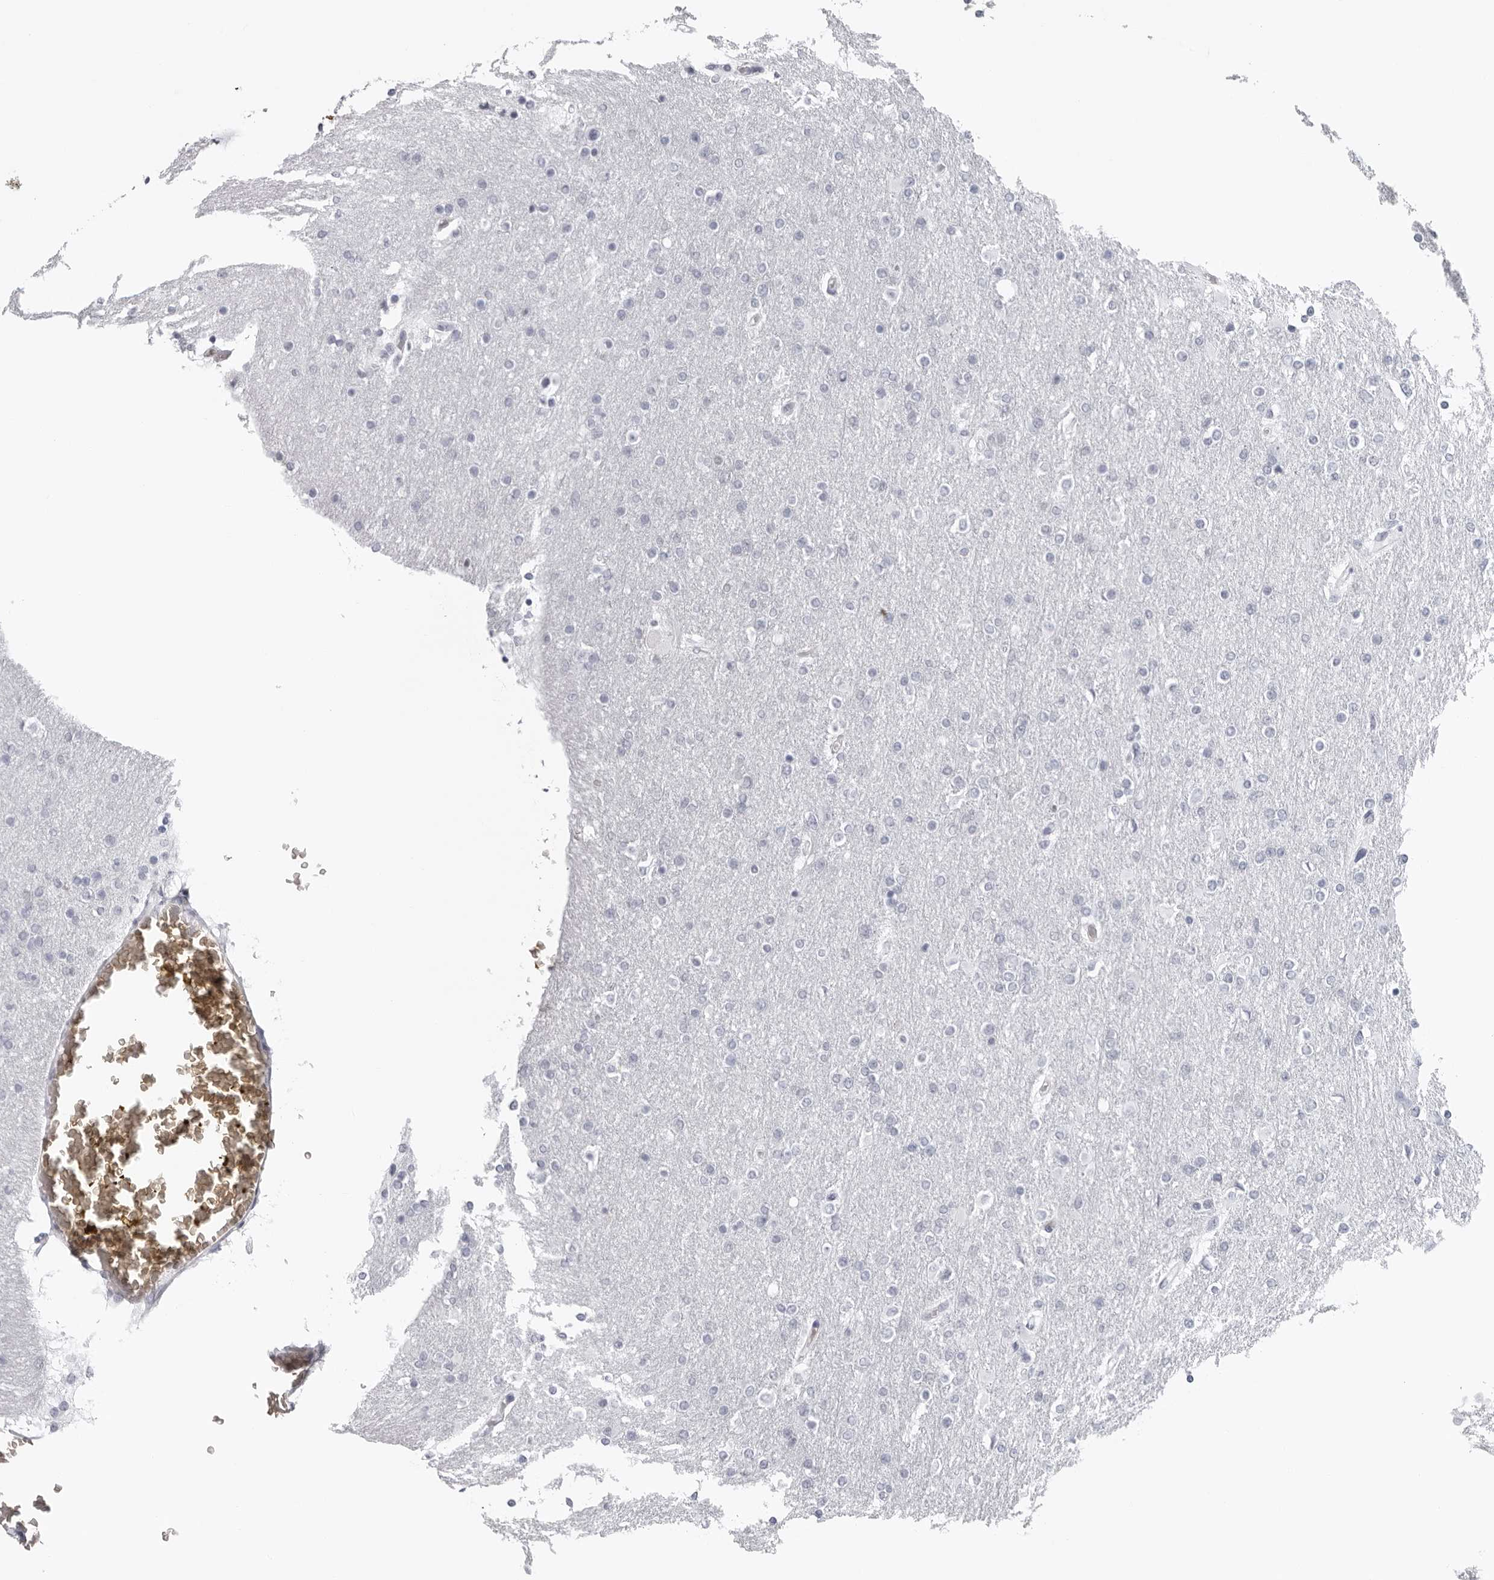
{"staining": {"intensity": "negative", "quantity": "none", "location": "none"}, "tissue": "glioma", "cell_type": "Tumor cells", "image_type": "cancer", "snomed": [{"axis": "morphology", "description": "Glioma, malignant, High grade"}, {"axis": "topography", "description": "Cerebral cortex"}], "caption": "Glioma stained for a protein using IHC reveals no positivity tumor cells.", "gene": "EPB41", "patient": {"sex": "female", "age": 36}}